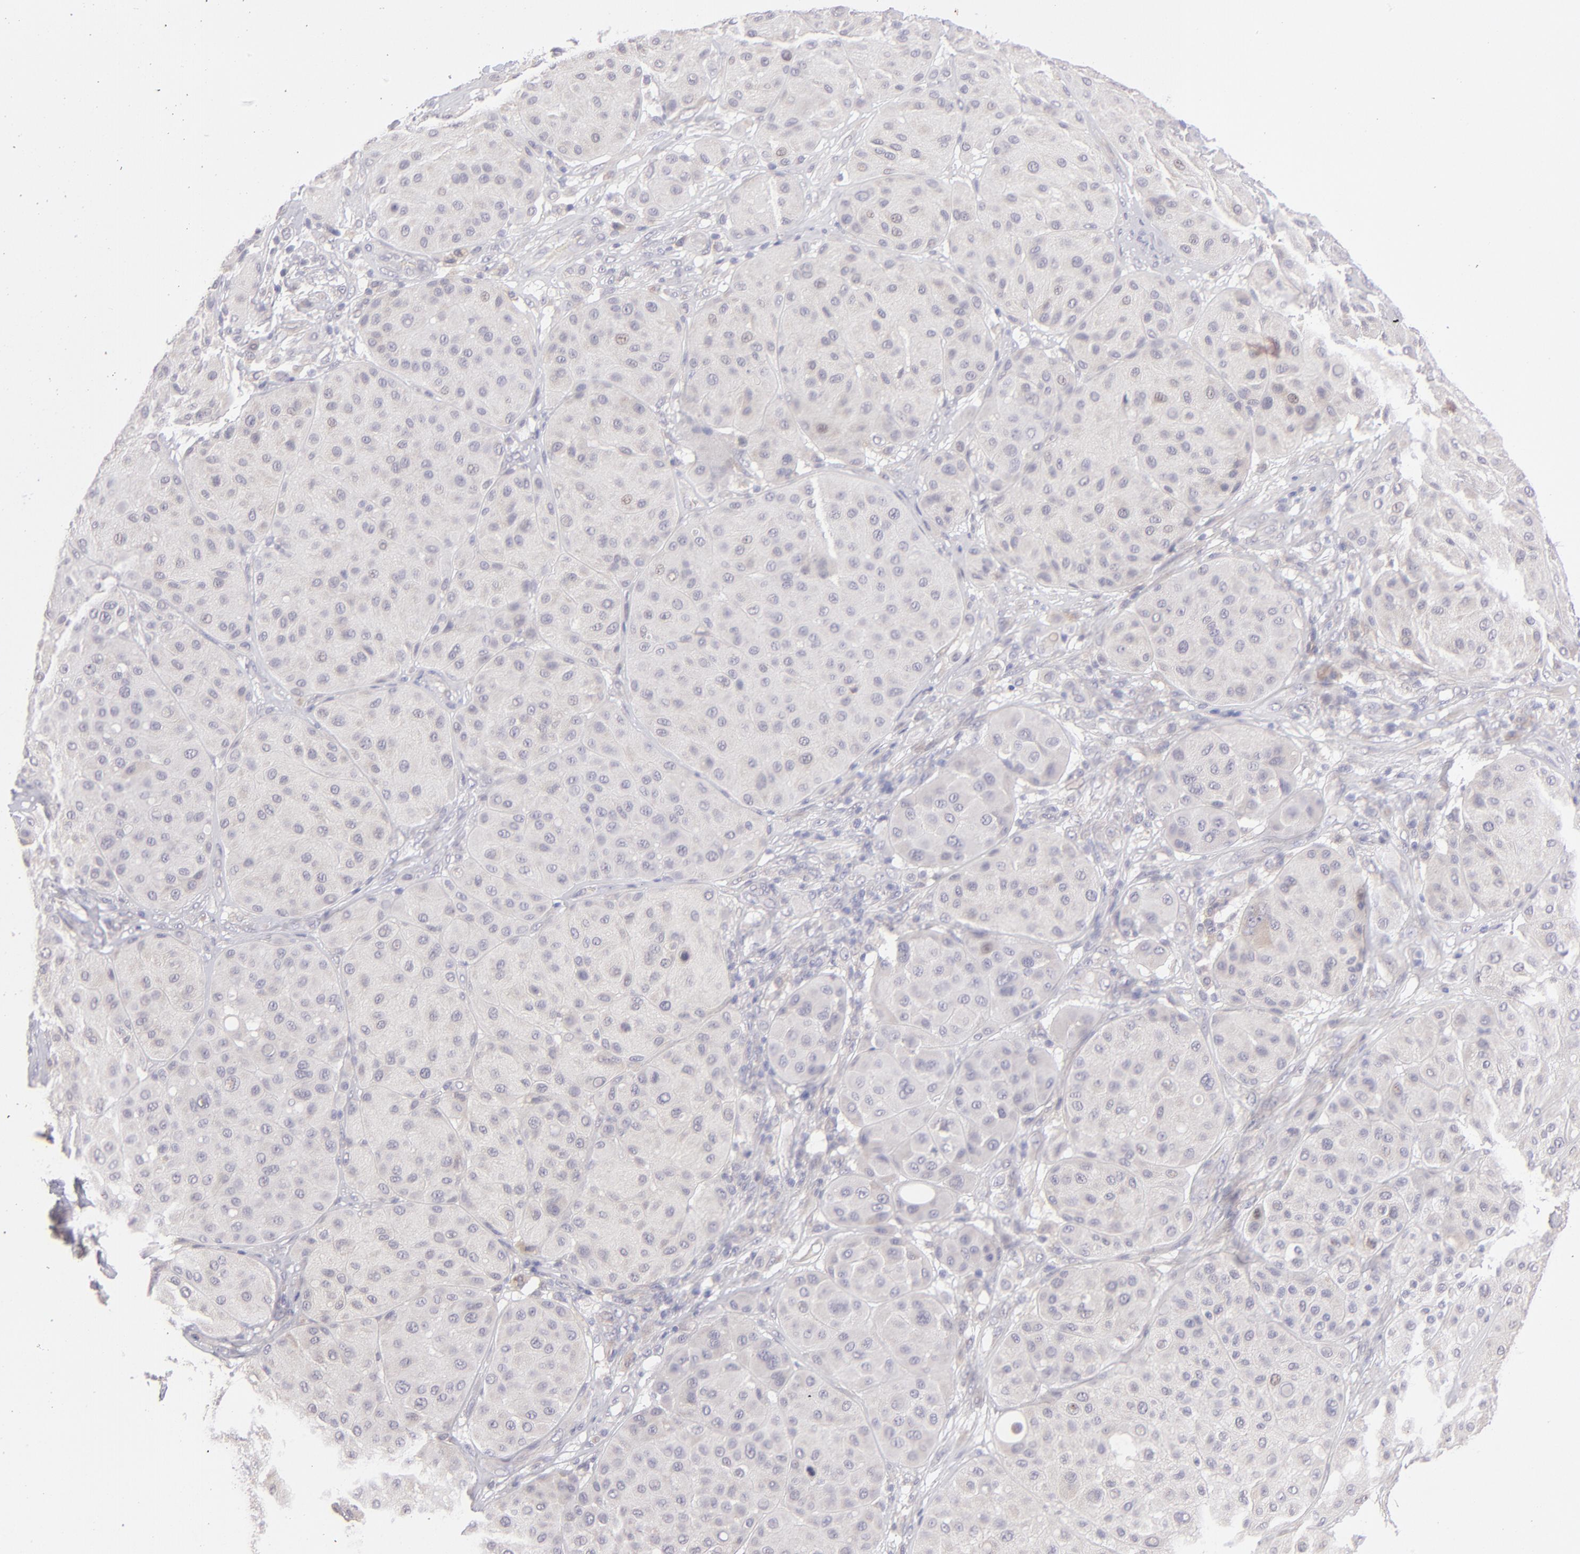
{"staining": {"intensity": "negative", "quantity": "none", "location": "none"}, "tissue": "melanoma", "cell_type": "Tumor cells", "image_type": "cancer", "snomed": [{"axis": "morphology", "description": "Normal tissue, NOS"}, {"axis": "morphology", "description": "Malignant melanoma, Metastatic site"}, {"axis": "topography", "description": "Skin"}], "caption": "High magnification brightfield microscopy of melanoma stained with DAB (3,3'-diaminobenzidine) (brown) and counterstained with hematoxylin (blue): tumor cells show no significant expression.", "gene": "TRAF3", "patient": {"sex": "male", "age": 41}}